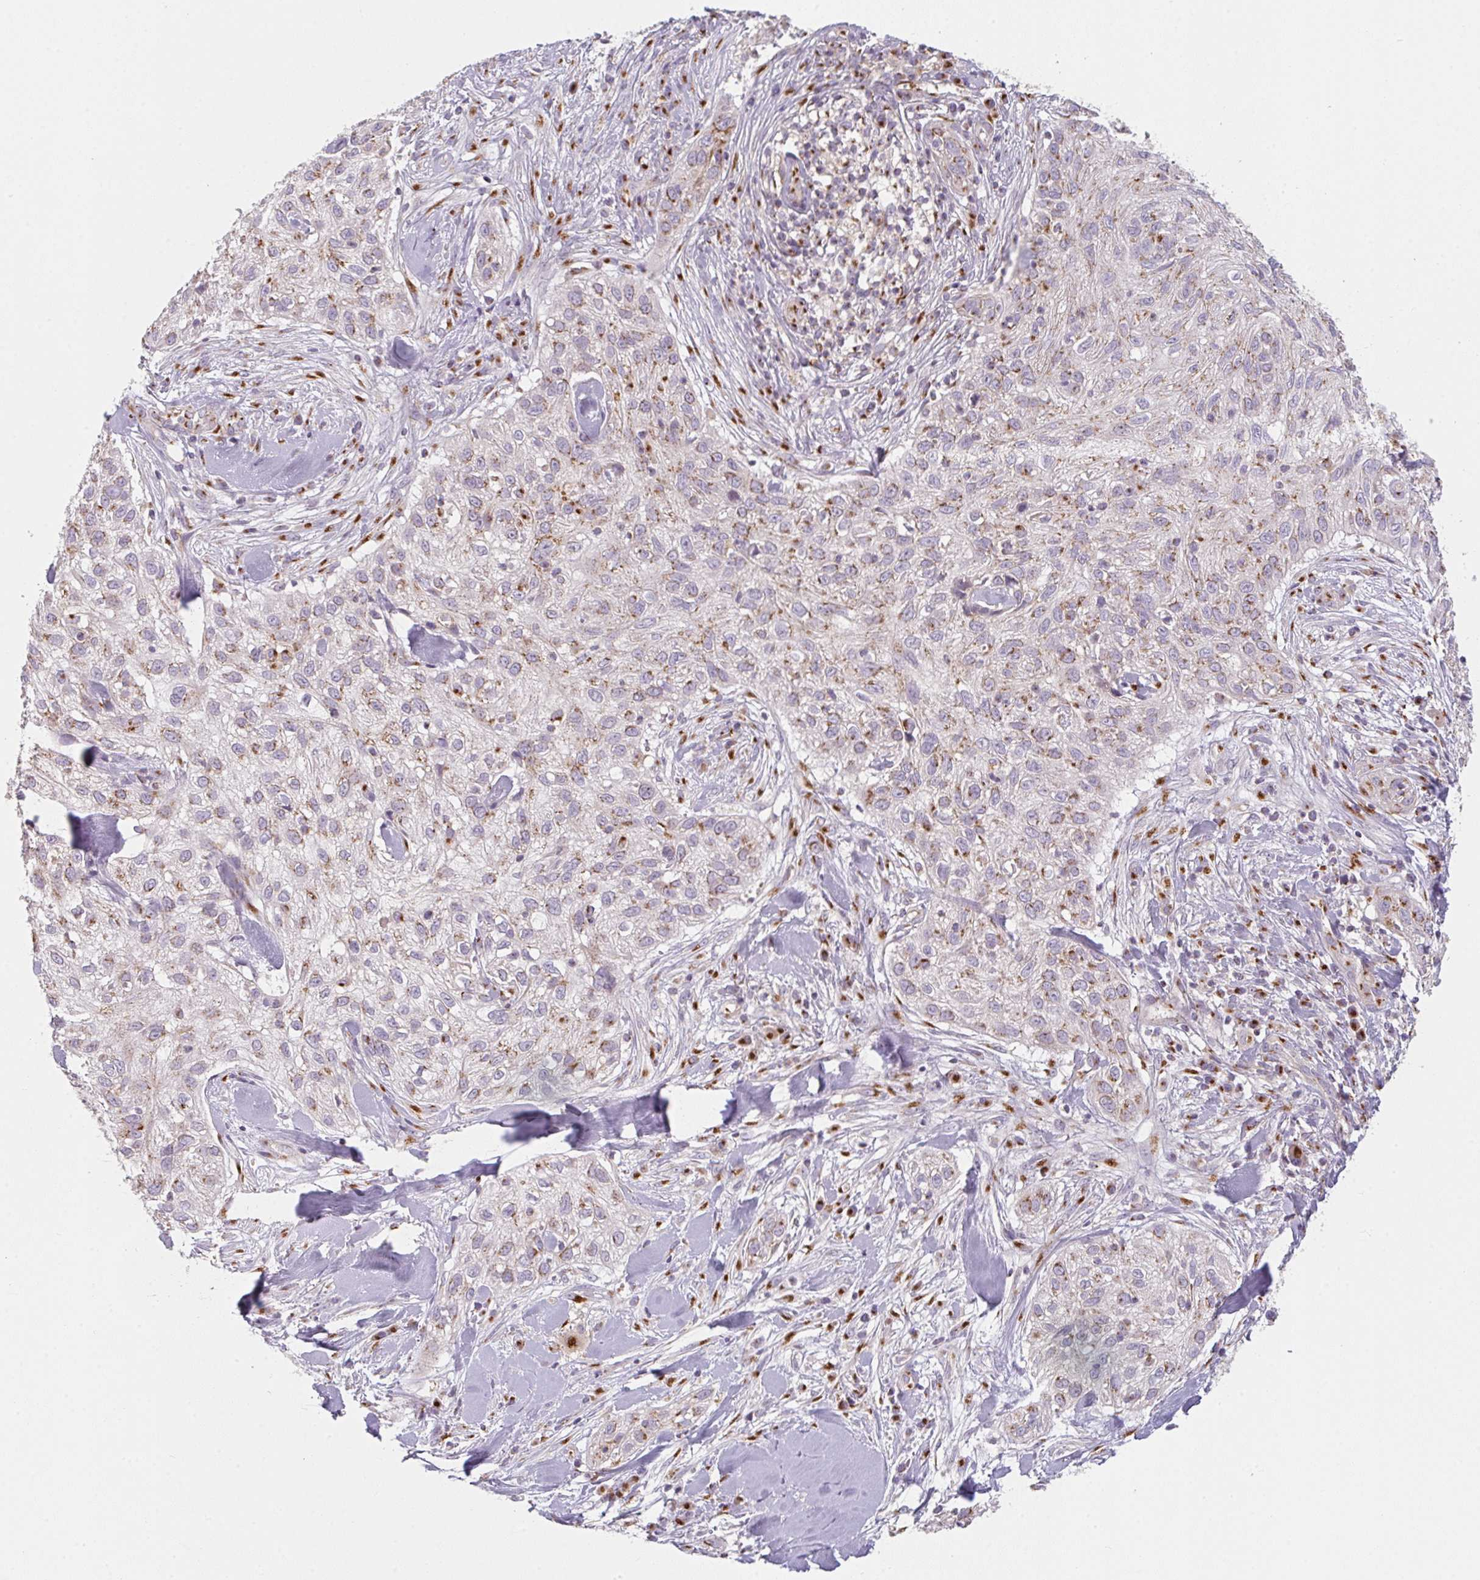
{"staining": {"intensity": "moderate", "quantity": ">75%", "location": "cytoplasmic/membranous"}, "tissue": "skin cancer", "cell_type": "Tumor cells", "image_type": "cancer", "snomed": [{"axis": "morphology", "description": "Squamous cell carcinoma, NOS"}, {"axis": "topography", "description": "Skin"}], "caption": "This image reveals IHC staining of skin cancer, with medium moderate cytoplasmic/membranous positivity in about >75% of tumor cells.", "gene": "GVQW3", "patient": {"sex": "male", "age": 82}}